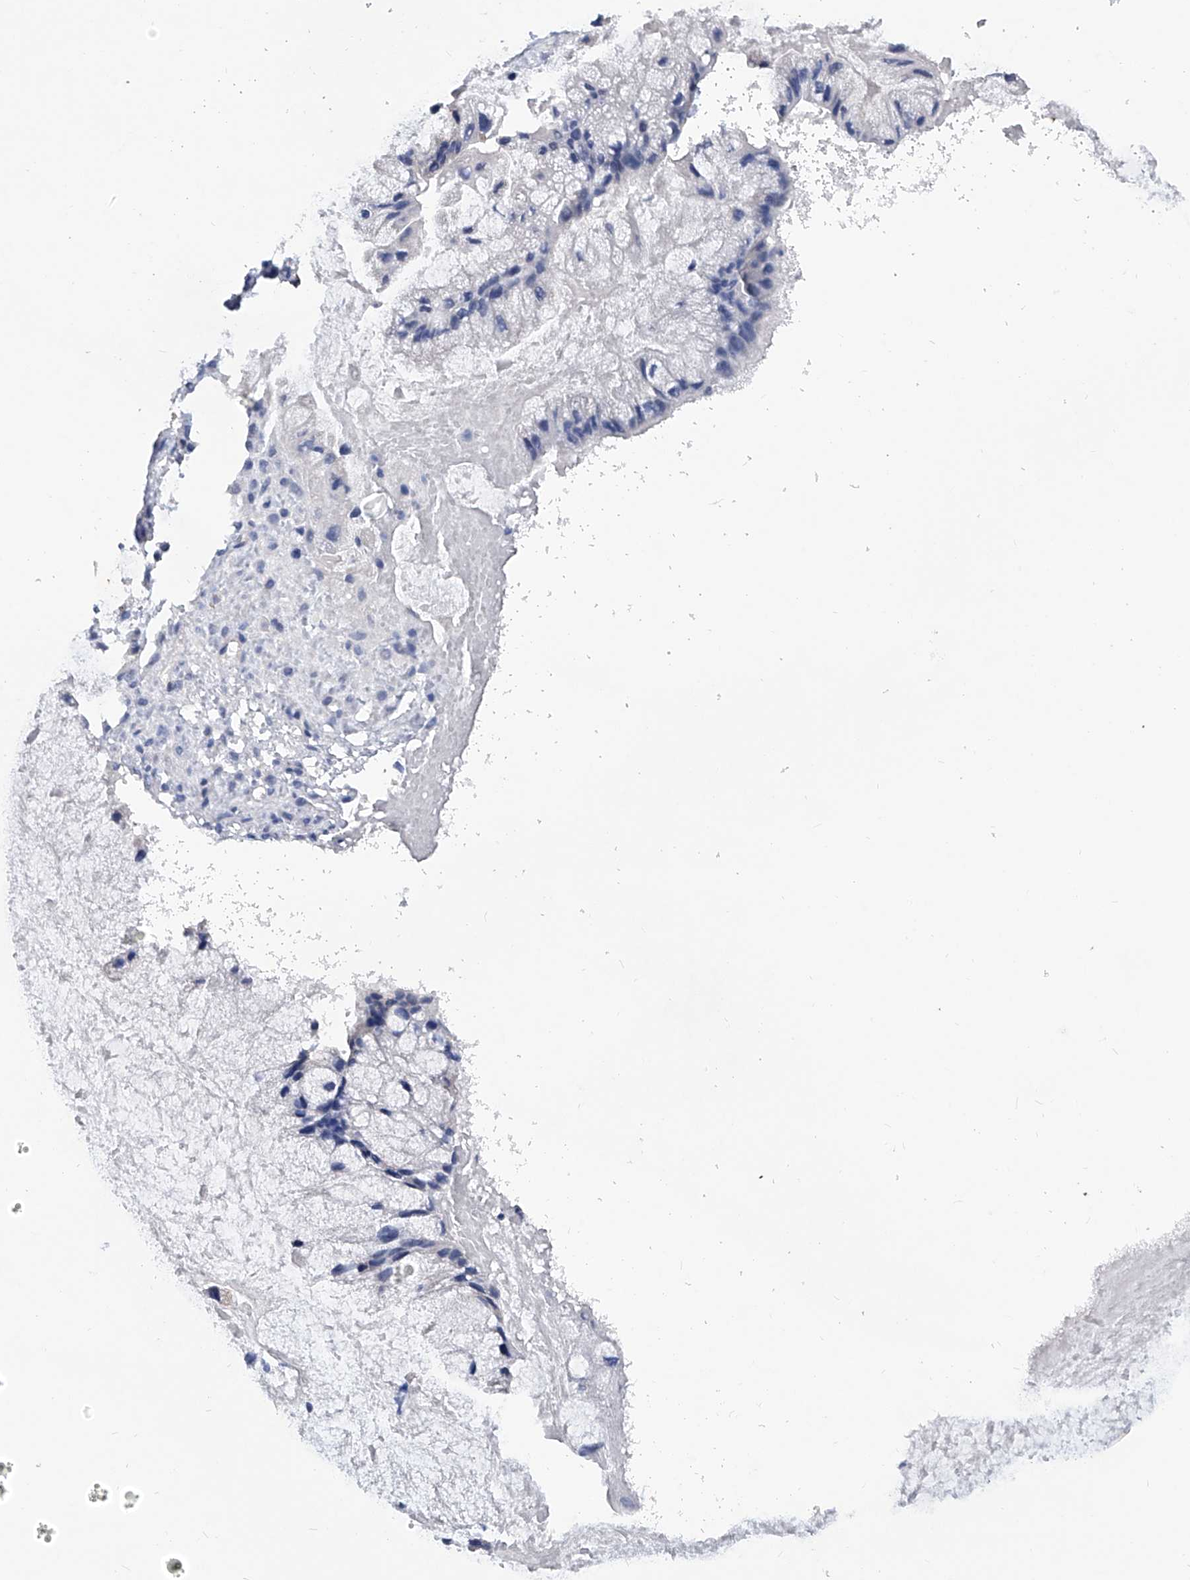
{"staining": {"intensity": "negative", "quantity": "none", "location": "none"}, "tissue": "ovarian cancer", "cell_type": "Tumor cells", "image_type": "cancer", "snomed": [{"axis": "morphology", "description": "Cystadenocarcinoma, mucinous, NOS"}, {"axis": "topography", "description": "Ovary"}], "caption": "IHC image of human ovarian cancer (mucinous cystadenocarcinoma) stained for a protein (brown), which demonstrates no expression in tumor cells.", "gene": "NHS", "patient": {"sex": "female", "age": 37}}